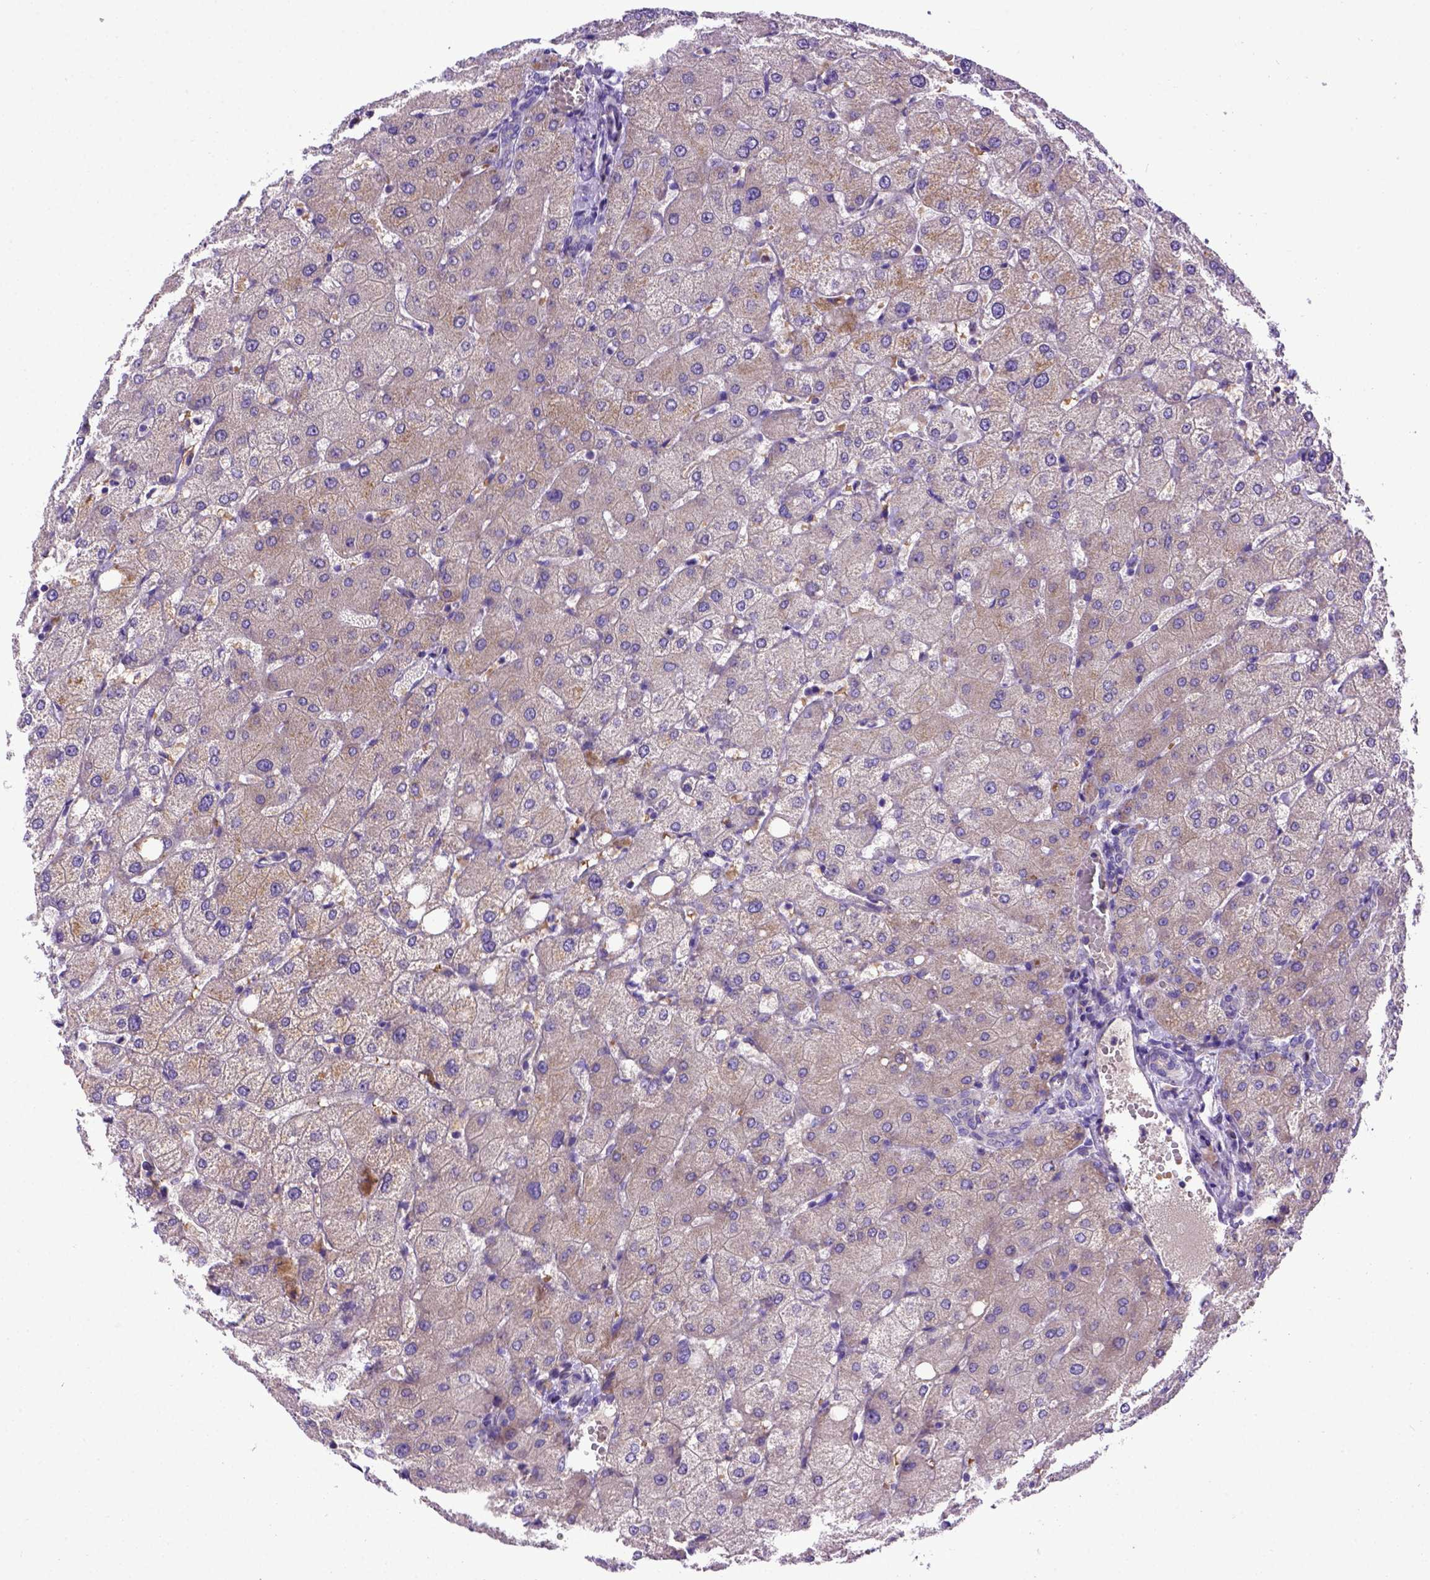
{"staining": {"intensity": "negative", "quantity": "none", "location": "none"}, "tissue": "liver", "cell_type": "Cholangiocytes", "image_type": "normal", "snomed": [{"axis": "morphology", "description": "Normal tissue, NOS"}, {"axis": "topography", "description": "Liver"}], "caption": "High magnification brightfield microscopy of benign liver stained with DAB (3,3'-diaminobenzidine) (brown) and counterstained with hematoxylin (blue): cholangiocytes show no significant expression. (Immunohistochemistry, brightfield microscopy, high magnification).", "gene": "ADAM12", "patient": {"sex": "female", "age": 54}}